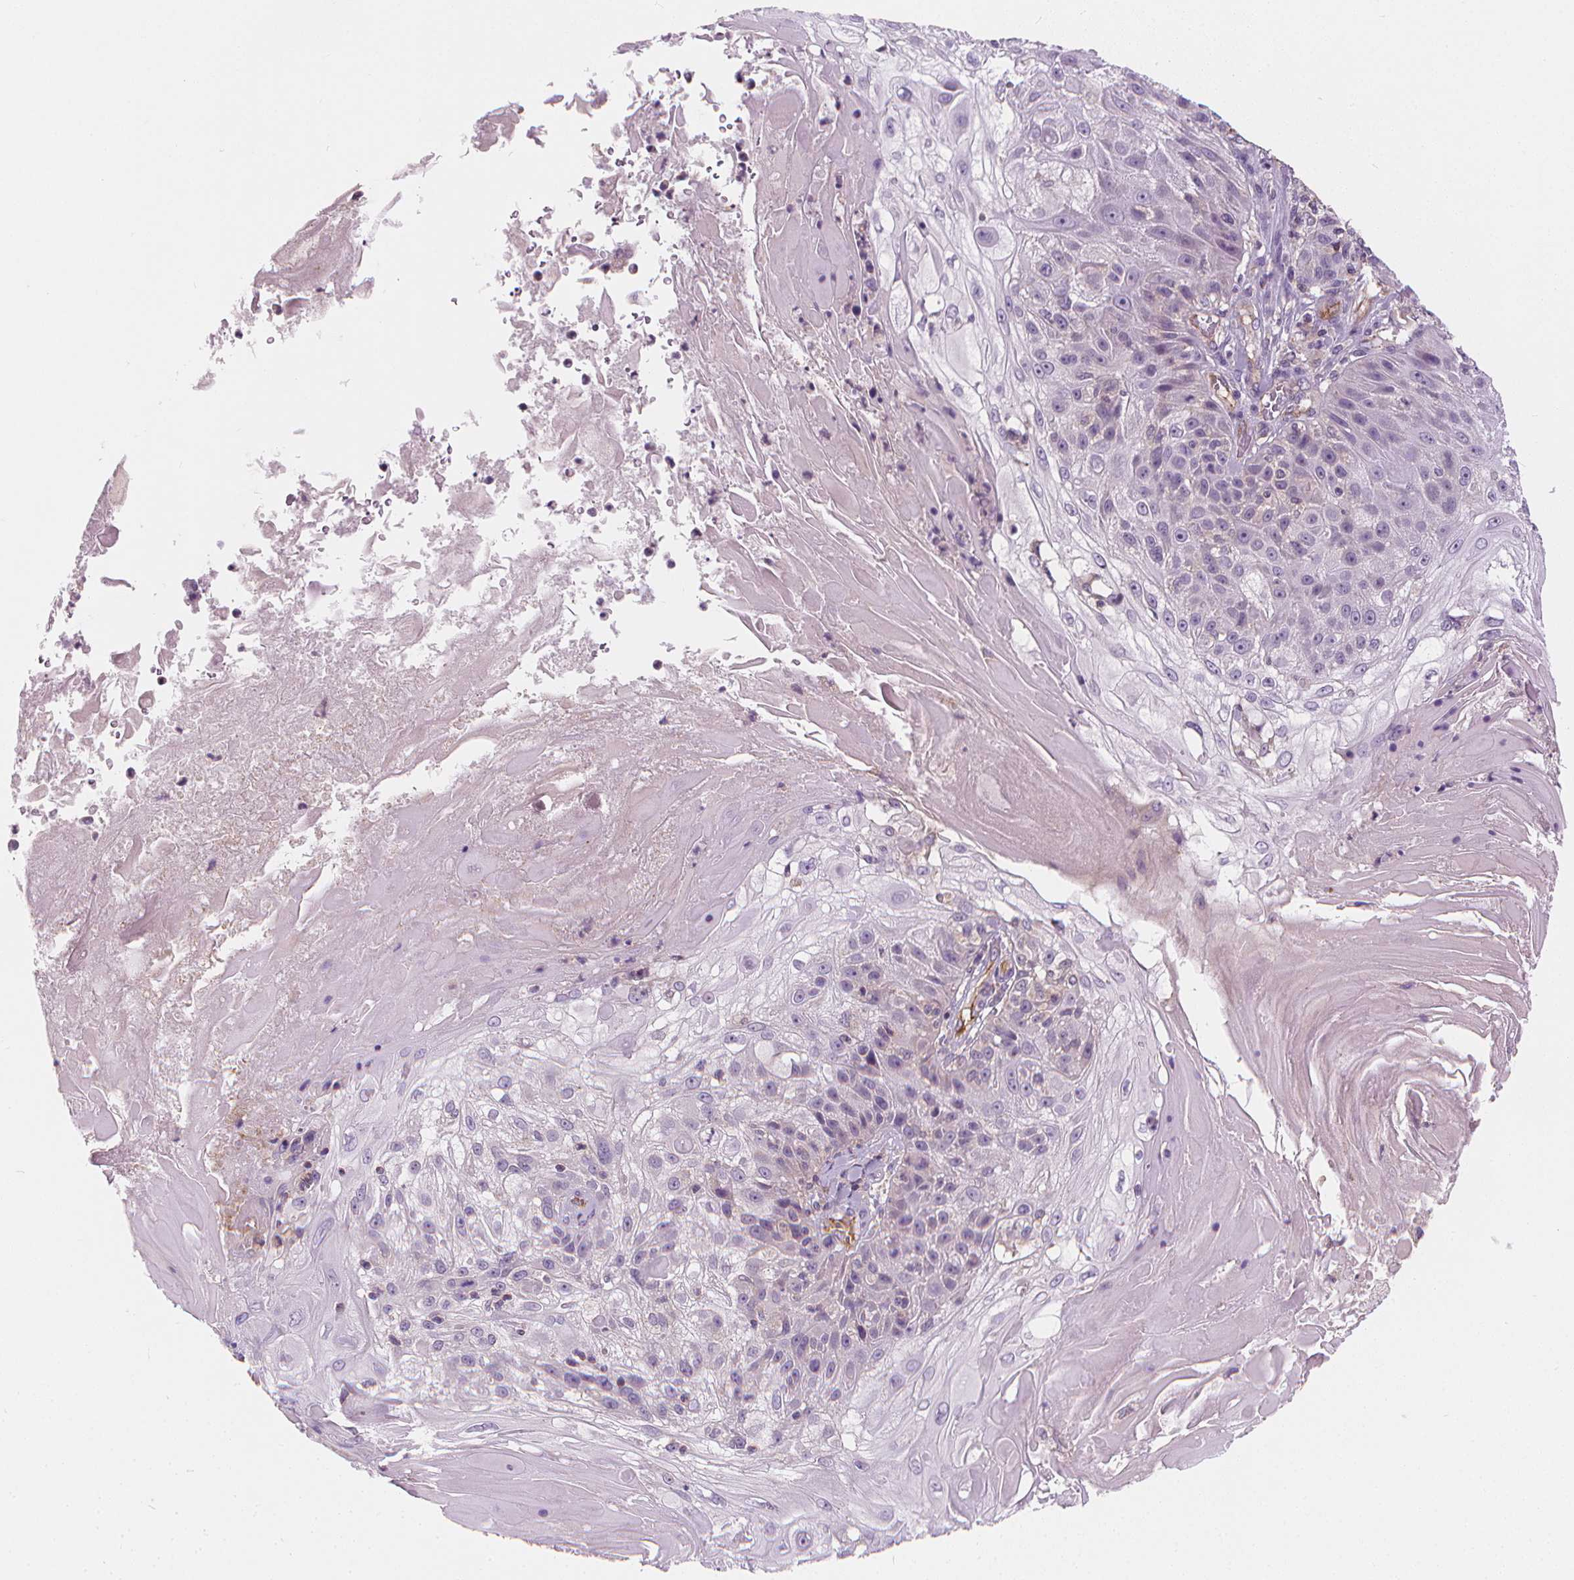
{"staining": {"intensity": "negative", "quantity": "none", "location": "none"}, "tissue": "skin cancer", "cell_type": "Tumor cells", "image_type": "cancer", "snomed": [{"axis": "morphology", "description": "Normal tissue, NOS"}, {"axis": "morphology", "description": "Squamous cell carcinoma, NOS"}, {"axis": "topography", "description": "Skin"}], "caption": "Protein analysis of skin squamous cell carcinoma displays no significant expression in tumor cells.", "gene": "RAB20", "patient": {"sex": "female", "age": 83}}